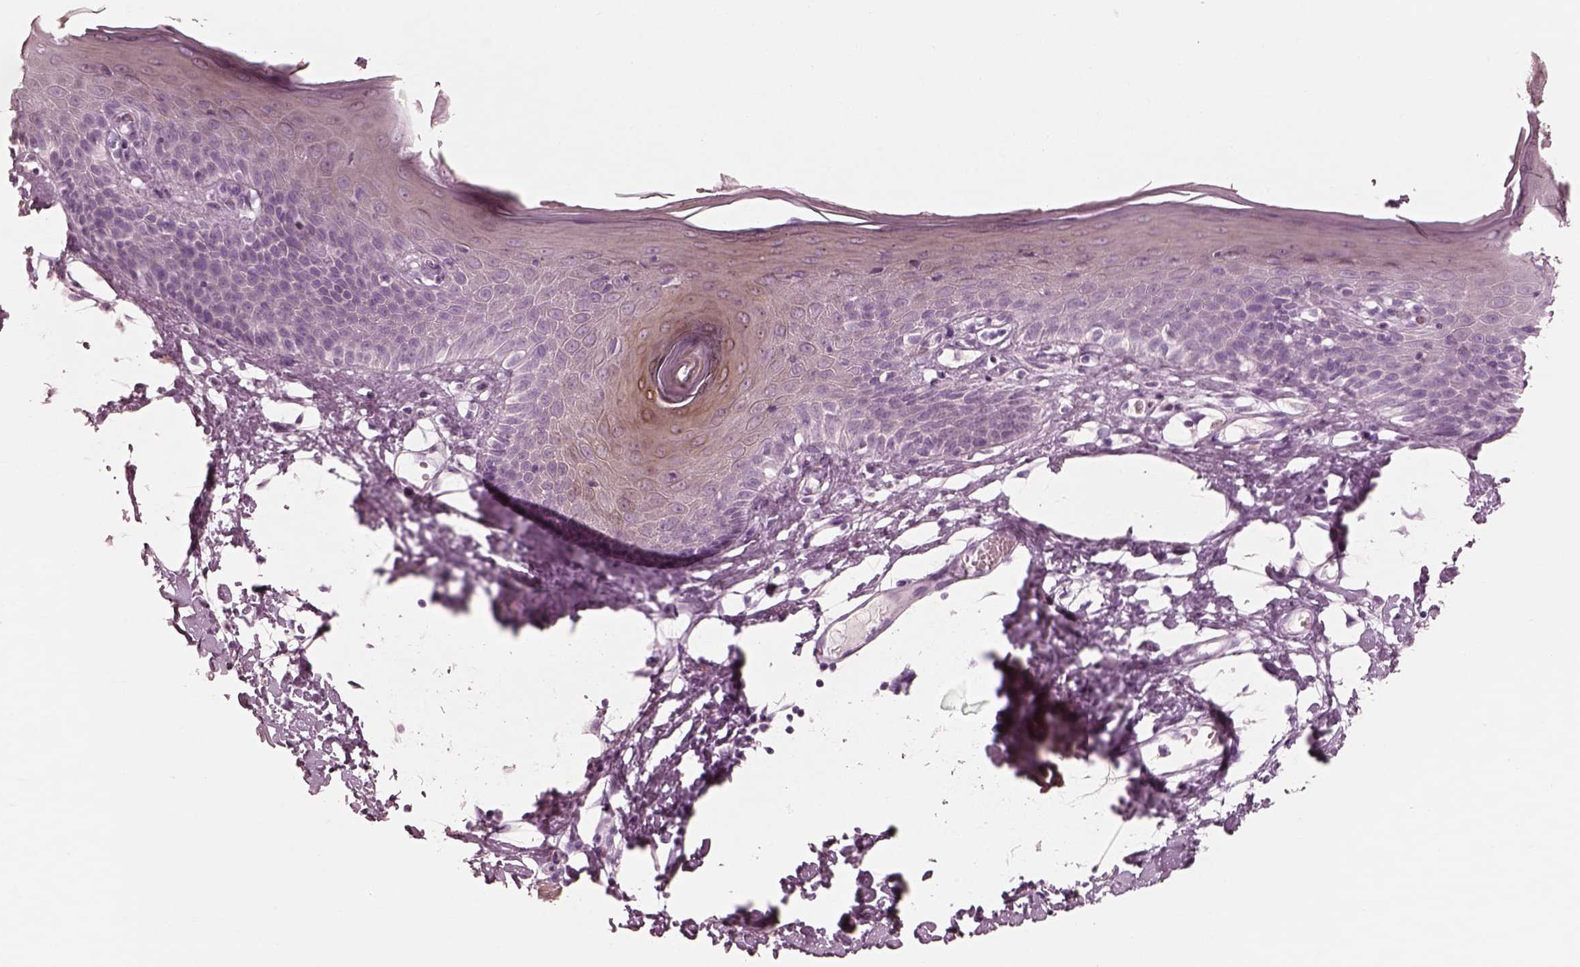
{"staining": {"intensity": "negative", "quantity": "none", "location": "none"}, "tissue": "skin", "cell_type": "Epidermal cells", "image_type": "normal", "snomed": [{"axis": "morphology", "description": "Normal tissue, NOS"}, {"axis": "topography", "description": "Vulva"}], "caption": "The immunohistochemistry photomicrograph has no significant positivity in epidermal cells of skin. Brightfield microscopy of immunohistochemistry stained with DAB (brown) and hematoxylin (blue), captured at high magnification.", "gene": "PON3", "patient": {"sex": "female", "age": 68}}